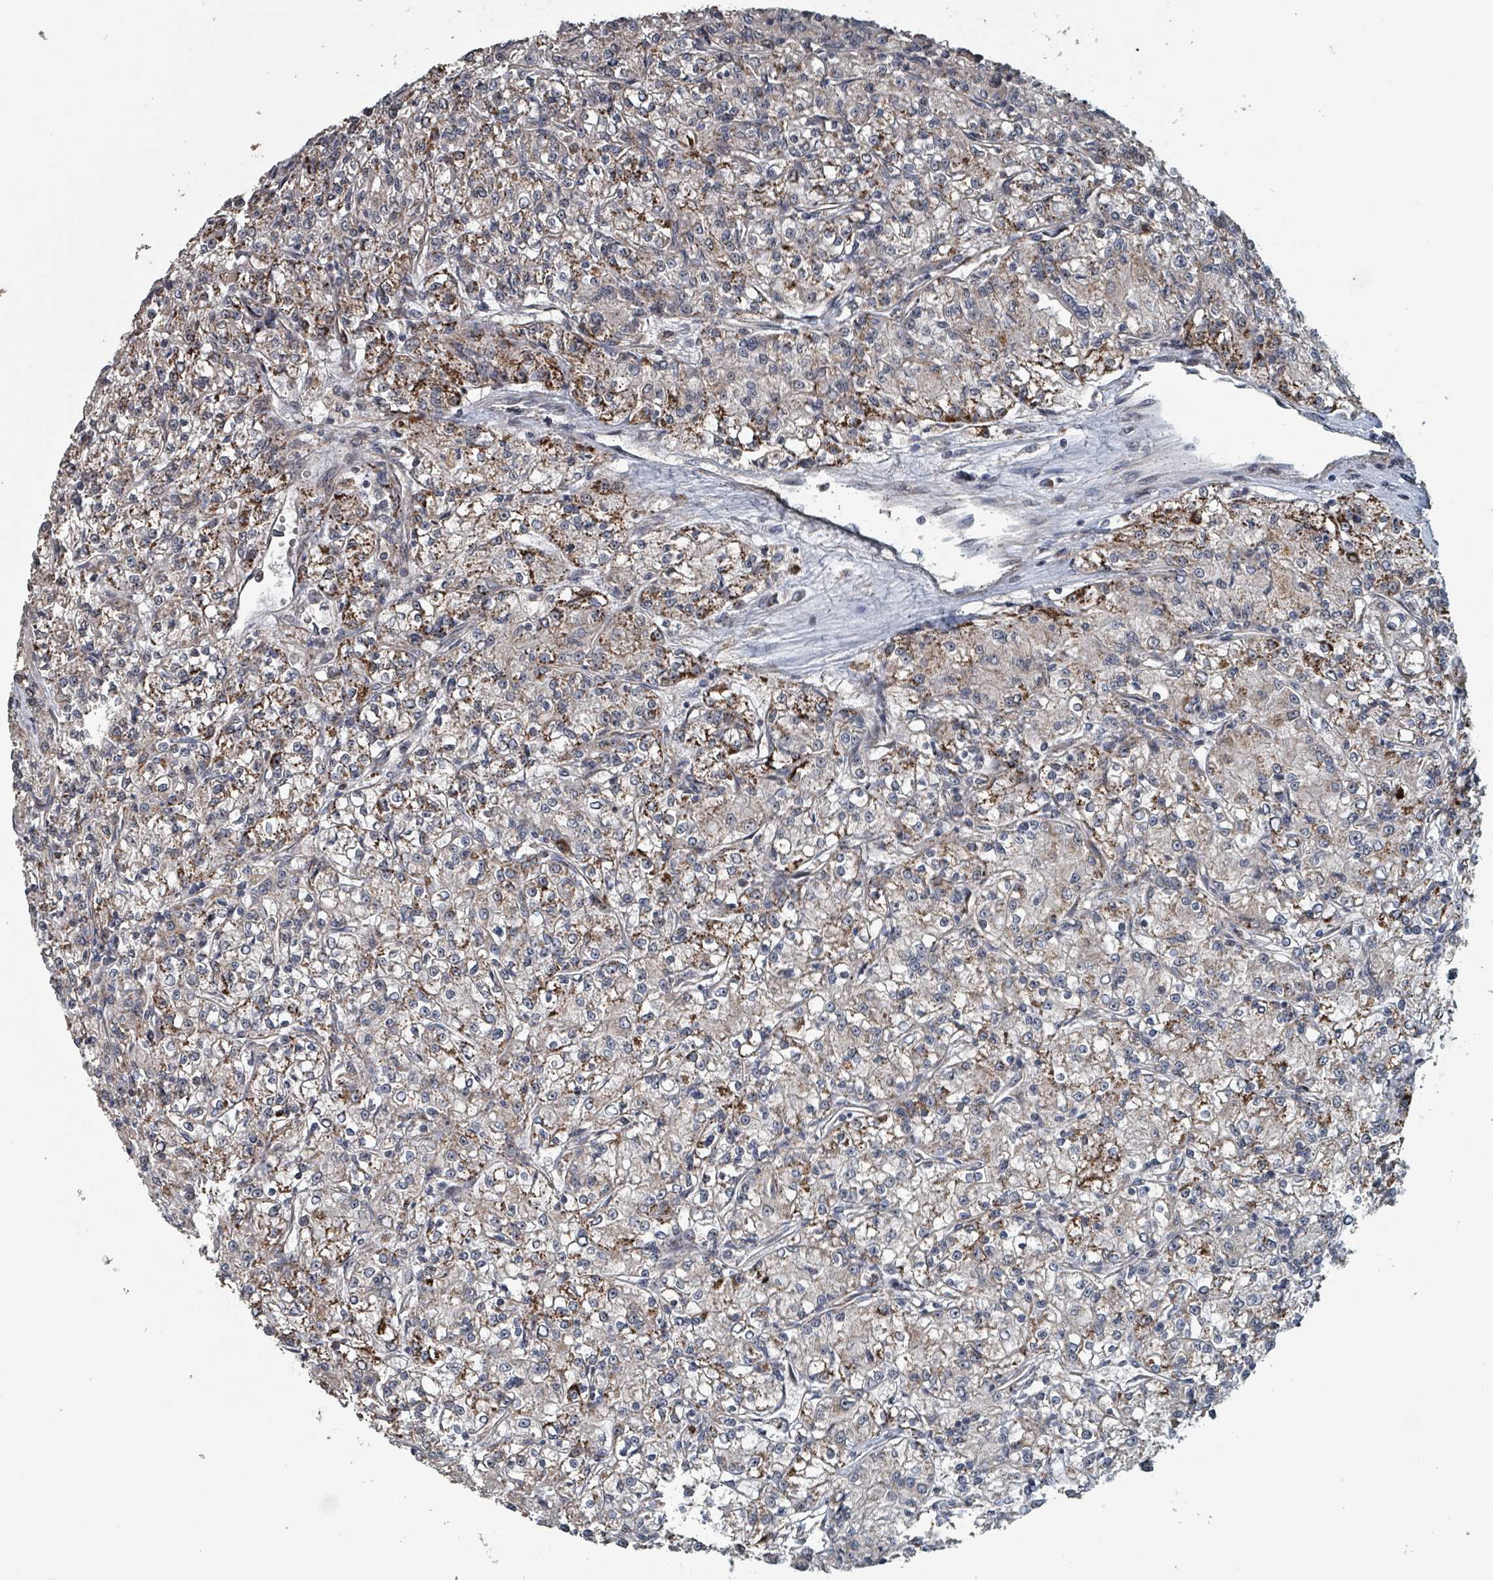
{"staining": {"intensity": "strong", "quantity": "25%-75%", "location": "cytoplasmic/membranous"}, "tissue": "renal cancer", "cell_type": "Tumor cells", "image_type": "cancer", "snomed": [{"axis": "morphology", "description": "Adenocarcinoma, NOS"}, {"axis": "topography", "description": "Kidney"}], "caption": "Strong cytoplasmic/membranous staining for a protein is identified in about 25%-75% of tumor cells of renal cancer using immunohistochemistry (IHC).", "gene": "MRPL4", "patient": {"sex": "female", "age": 59}}